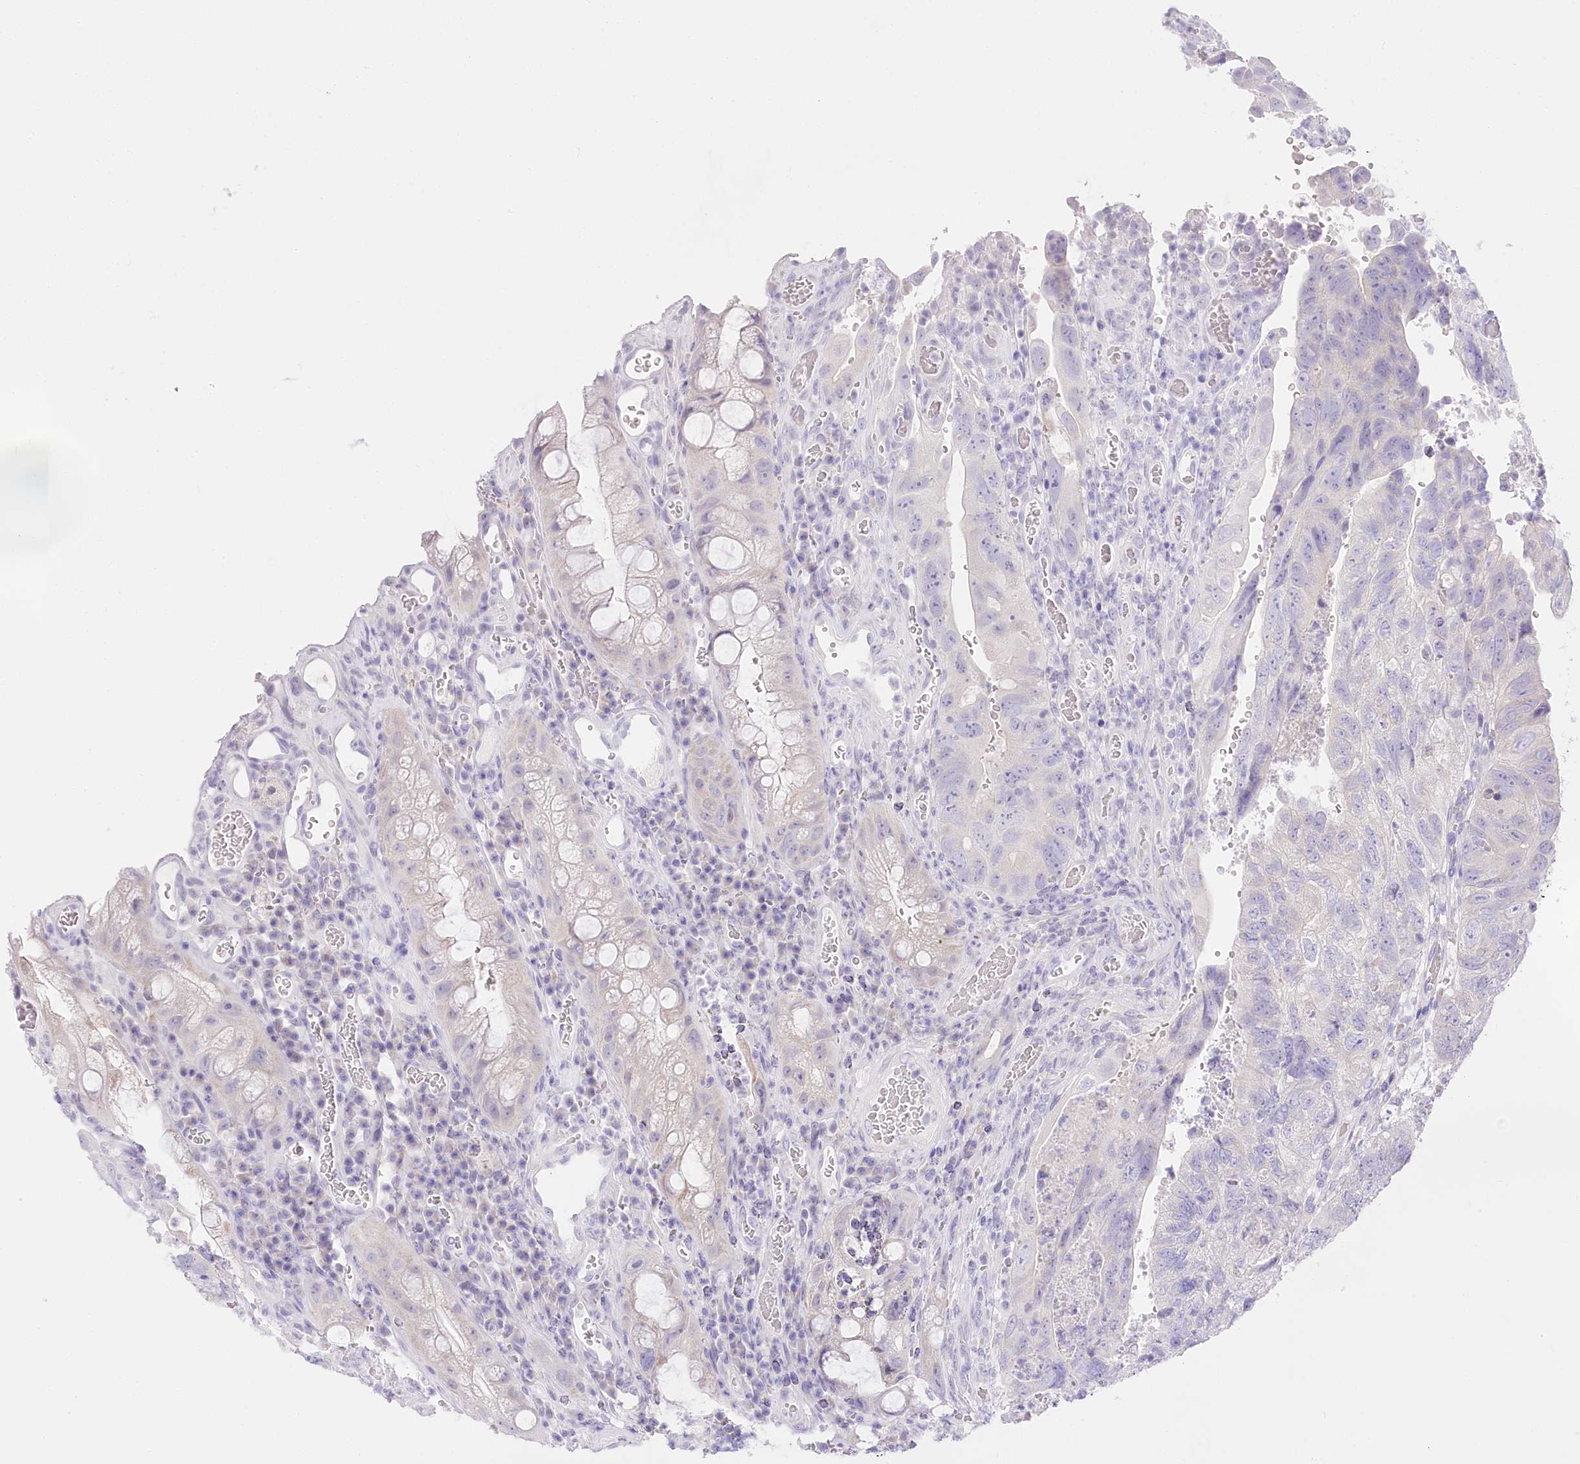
{"staining": {"intensity": "negative", "quantity": "none", "location": "none"}, "tissue": "colorectal cancer", "cell_type": "Tumor cells", "image_type": "cancer", "snomed": [{"axis": "morphology", "description": "Adenocarcinoma, NOS"}, {"axis": "topography", "description": "Rectum"}], "caption": "This image is of colorectal cancer (adenocarcinoma) stained with immunohistochemistry (IHC) to label a protein in brown with the nuclei are counter-stained blue. There is no expression in tumor cells.", "gene": "ZNF226", "patient": {"sex": "male", "age": 63}}